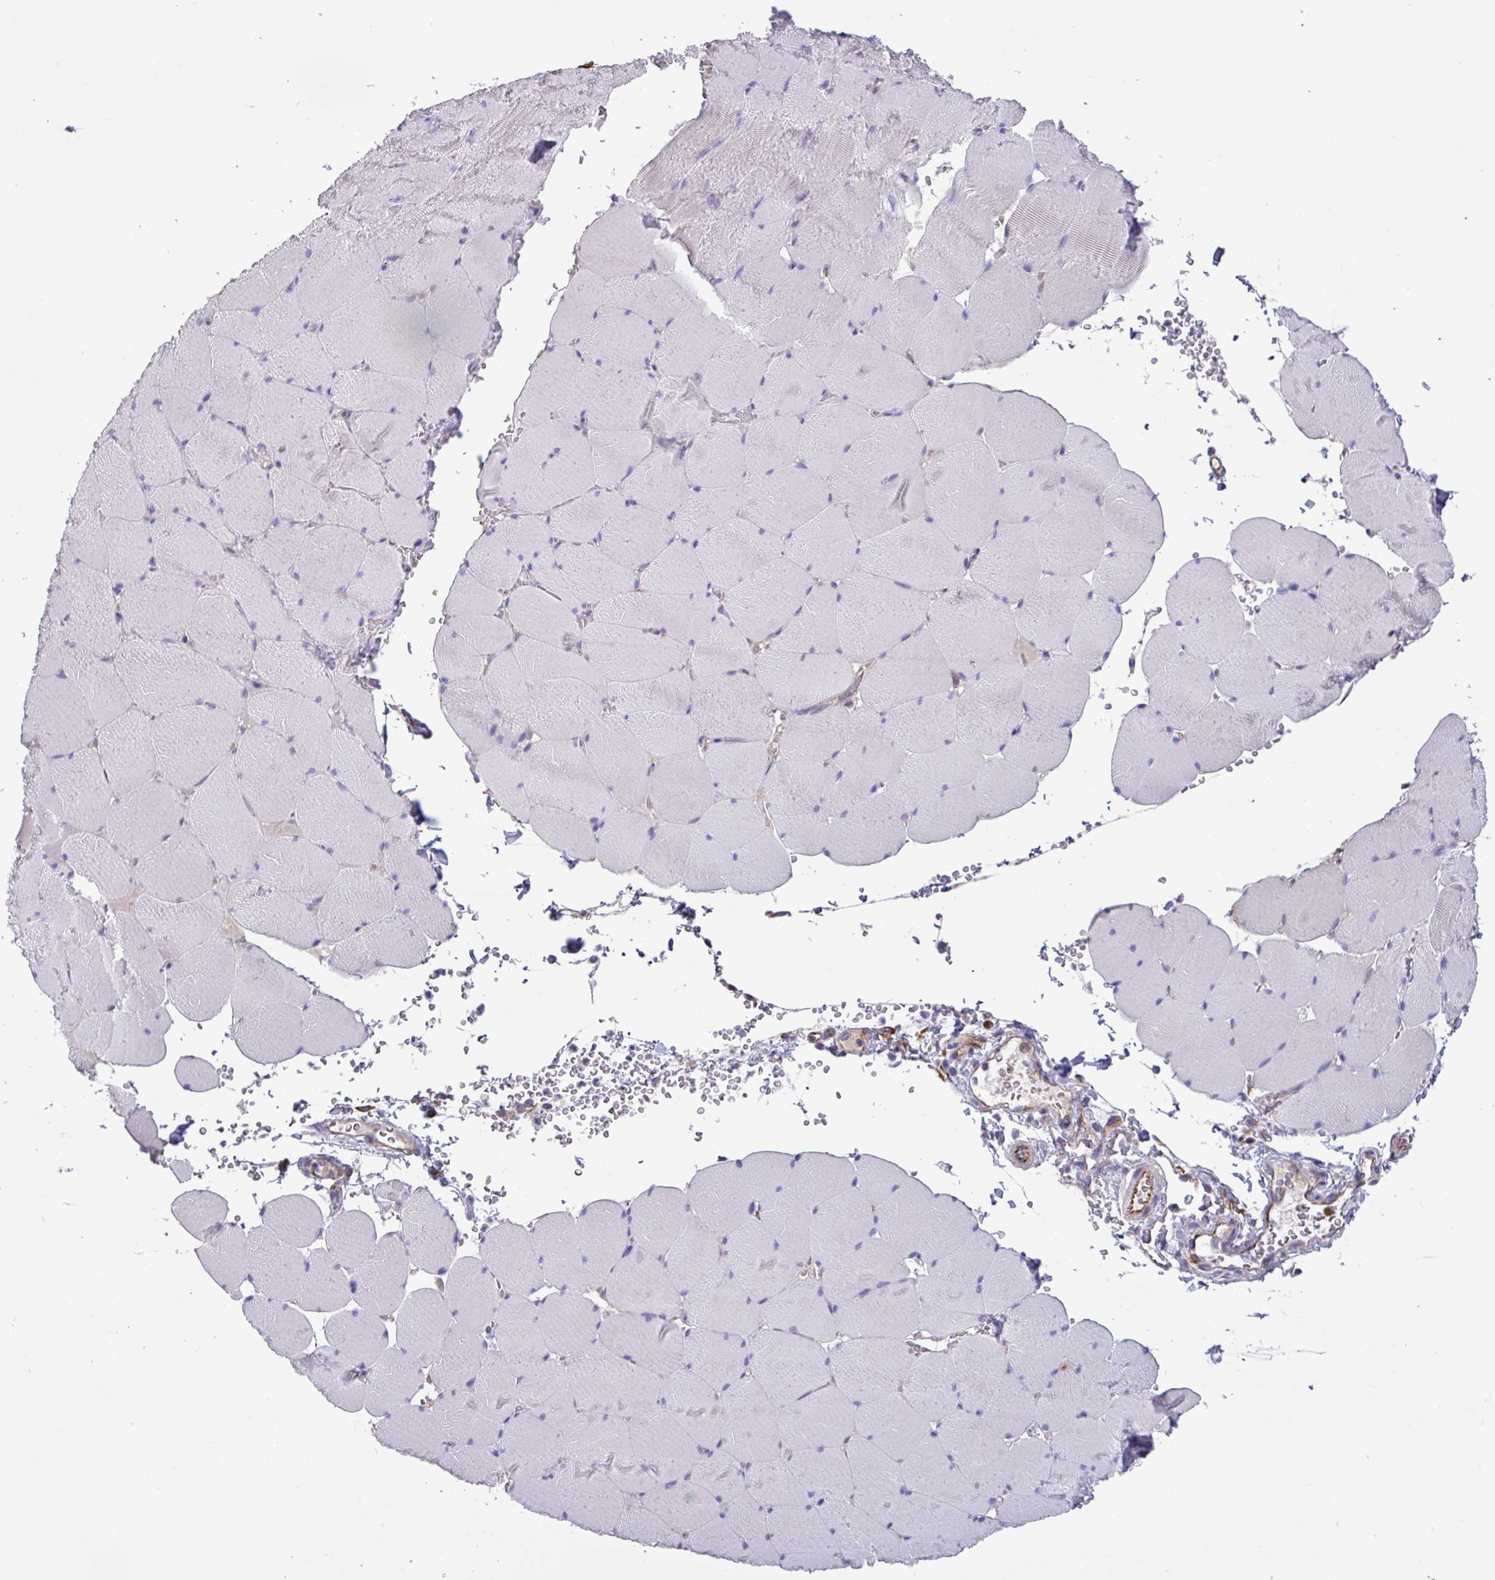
{"staining": {"intensity": "negative", "quantity": "none", "location": "none"}, "tissue": "skeletal muscle", "cell_type": "Myocytes", "image_type": "normal", "snomed": [{"axis": "morphology", "description": "Normal tissue, NOS"}, {"axis": "topography", "description": "Skeletal muscle"}, {"axis": "topography", "description": "Head-Neck"}], "caption": "This is an immunohistochemistry (IHC) image of normal human skeletal muscle. There is no positivity in myocytes.", "gene": "MRM2", "patient": {"sex": "male", "age": 66}}